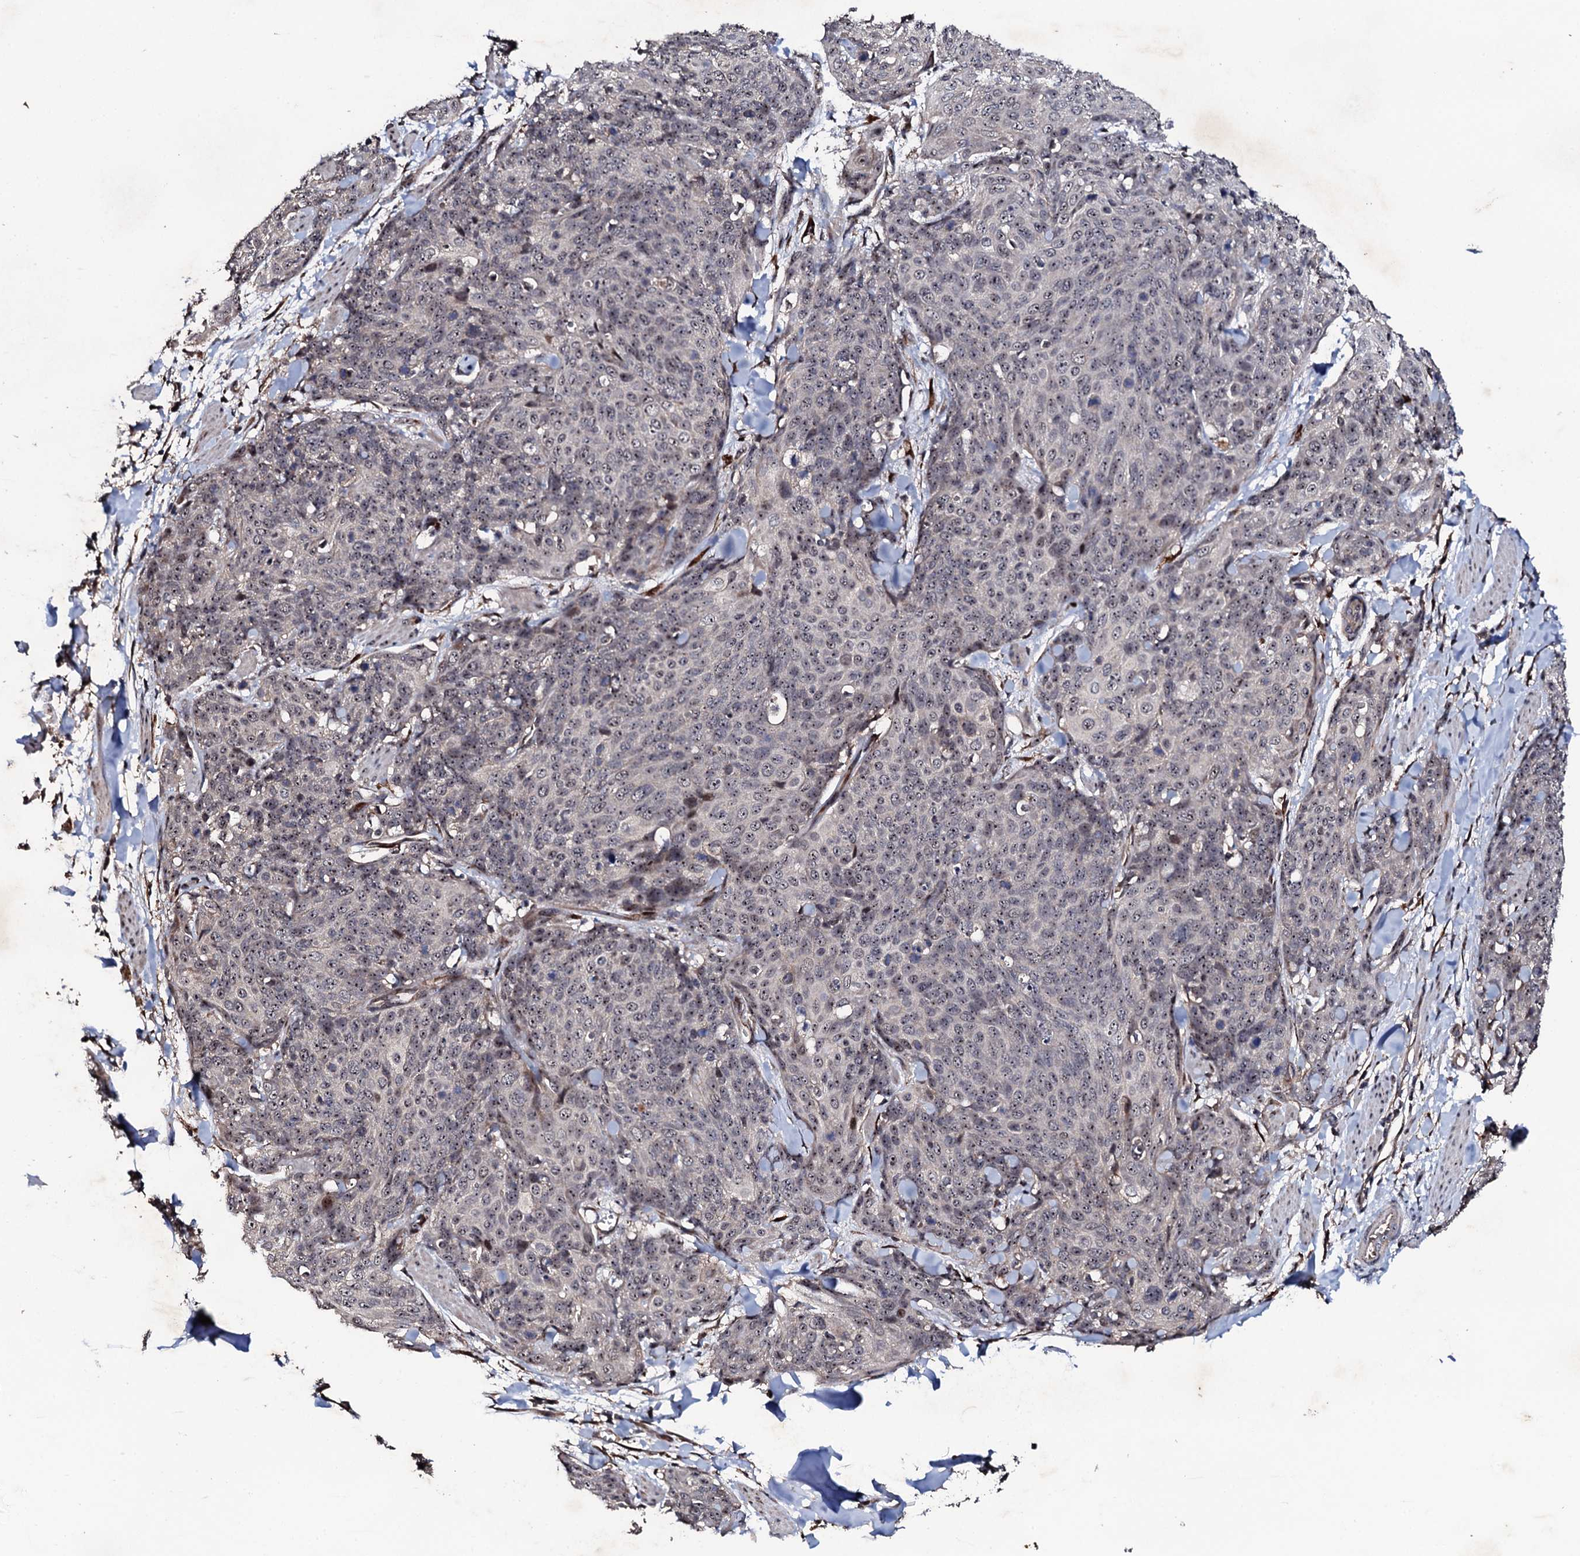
{"staining": {"intensity": "negative", "quantity": "none", "location": "none"}, "tissue": "skin cancer", "cell_type": "Tumor cells", "image_type": "cancer", "snomed": [{"axis": "morphology", "description": "Squamous cell carcinoma, NOS"}, {"axis": "topography", "description": "Skin"}, {"axis": "topography", "description": "Vulva"}], "caption": "DAB immunohistochemical staining of skin squamous cell carcinoma reveals no significant expression in tumor cells. (IHC, brightfield microscopy, high magnification).", "gene": "FAM111A", "patient": {"sex": "female", "age": 85}}